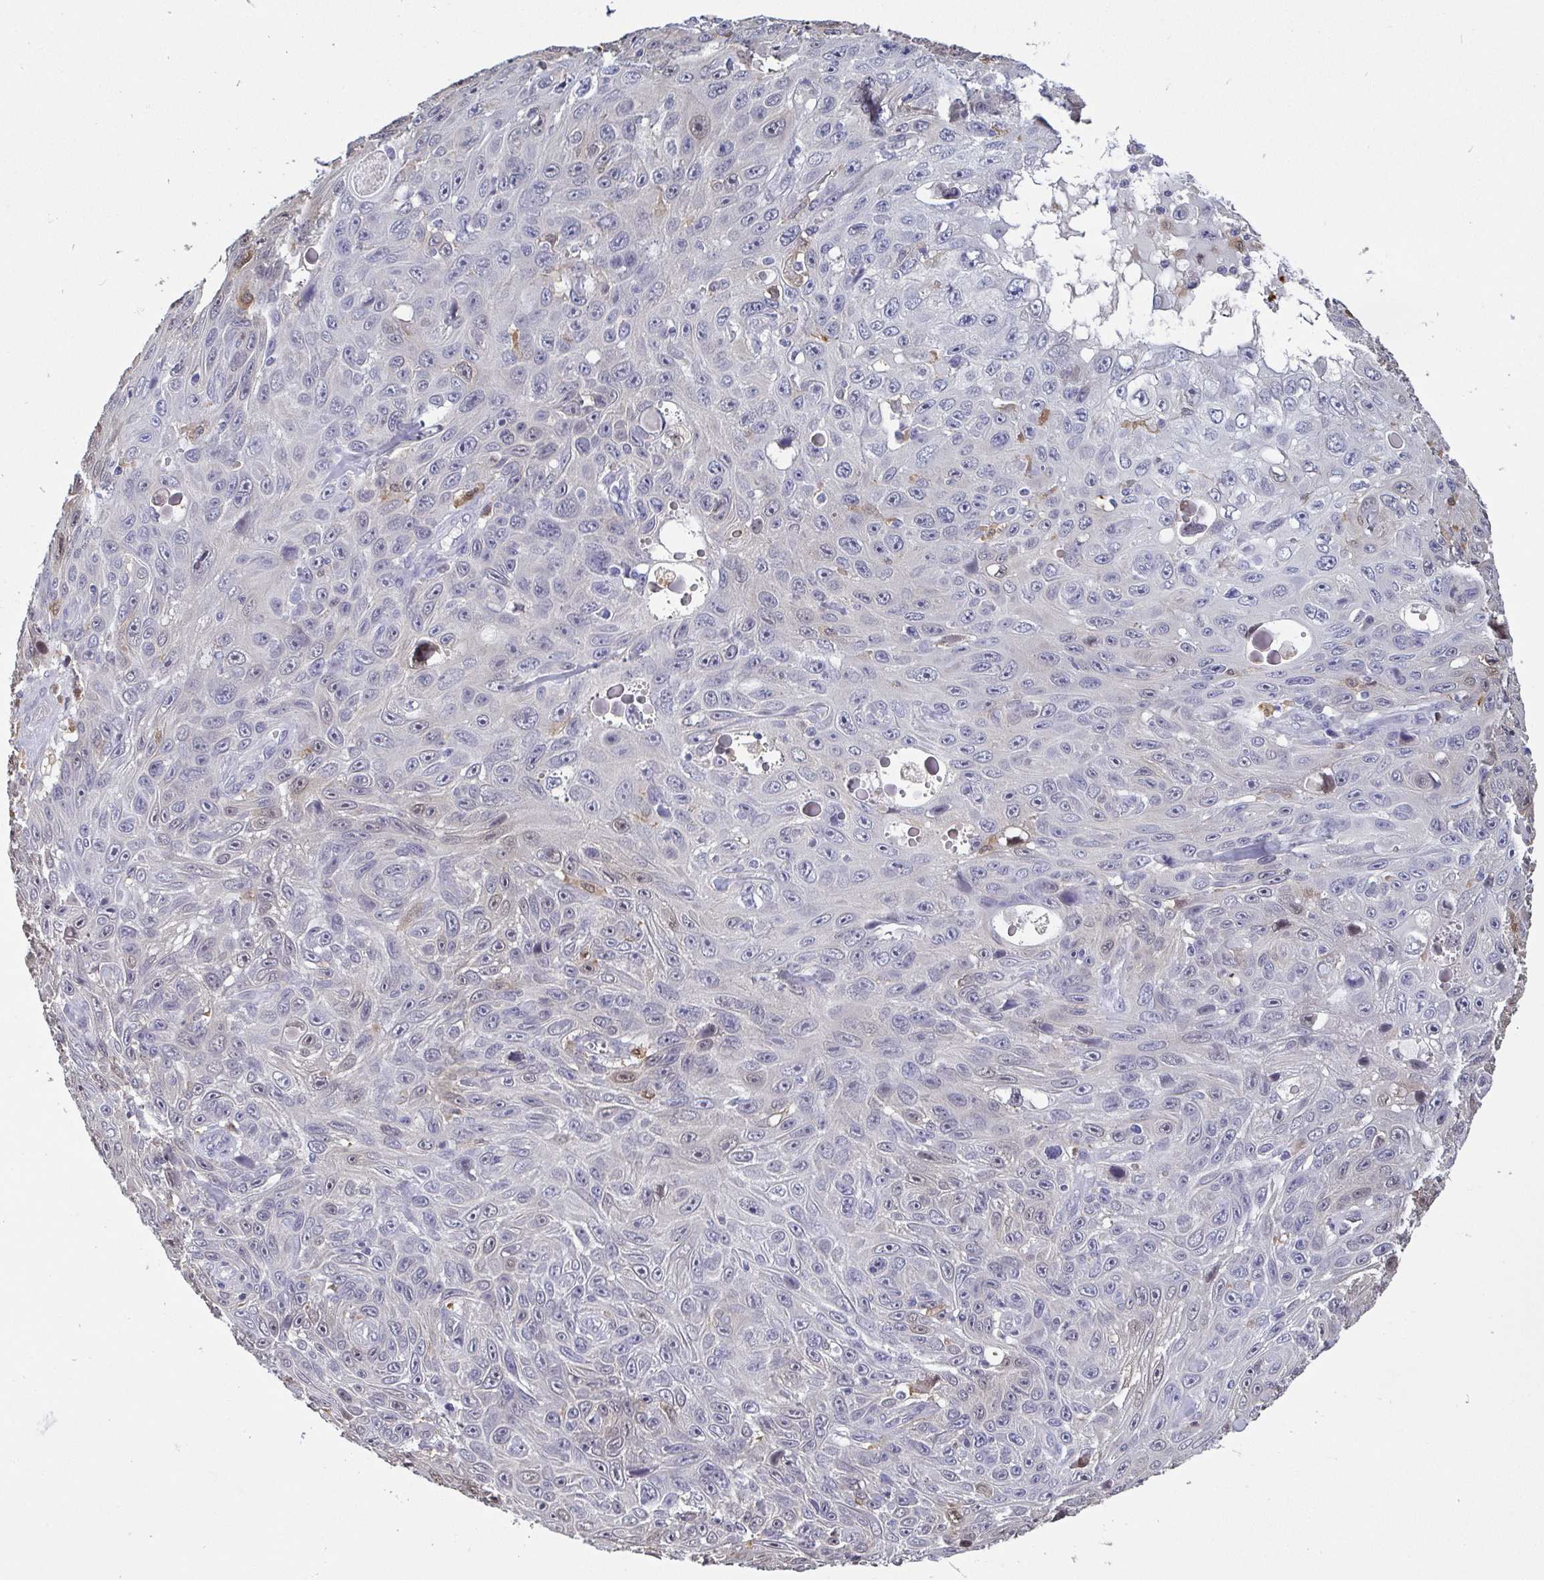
{"staining": {"intensity": "negative", "quantity": "none", "location": "none"}, "tissue": "skin cancer", "cell_type": "Tumor cells", "image_type": "cancer", "snomed": [{"axis": "morphology", "description": "Squamous cell carcinoma, NOS"}, {"axis": "topography", "description": "Skin"}], "caption": "Skin squamous cell carcinoma was stained to show a protein in brown. There is no significant staining in tumor cells.", "gene": "IDH1", "patient": {"sex": "male", "age": 82}}